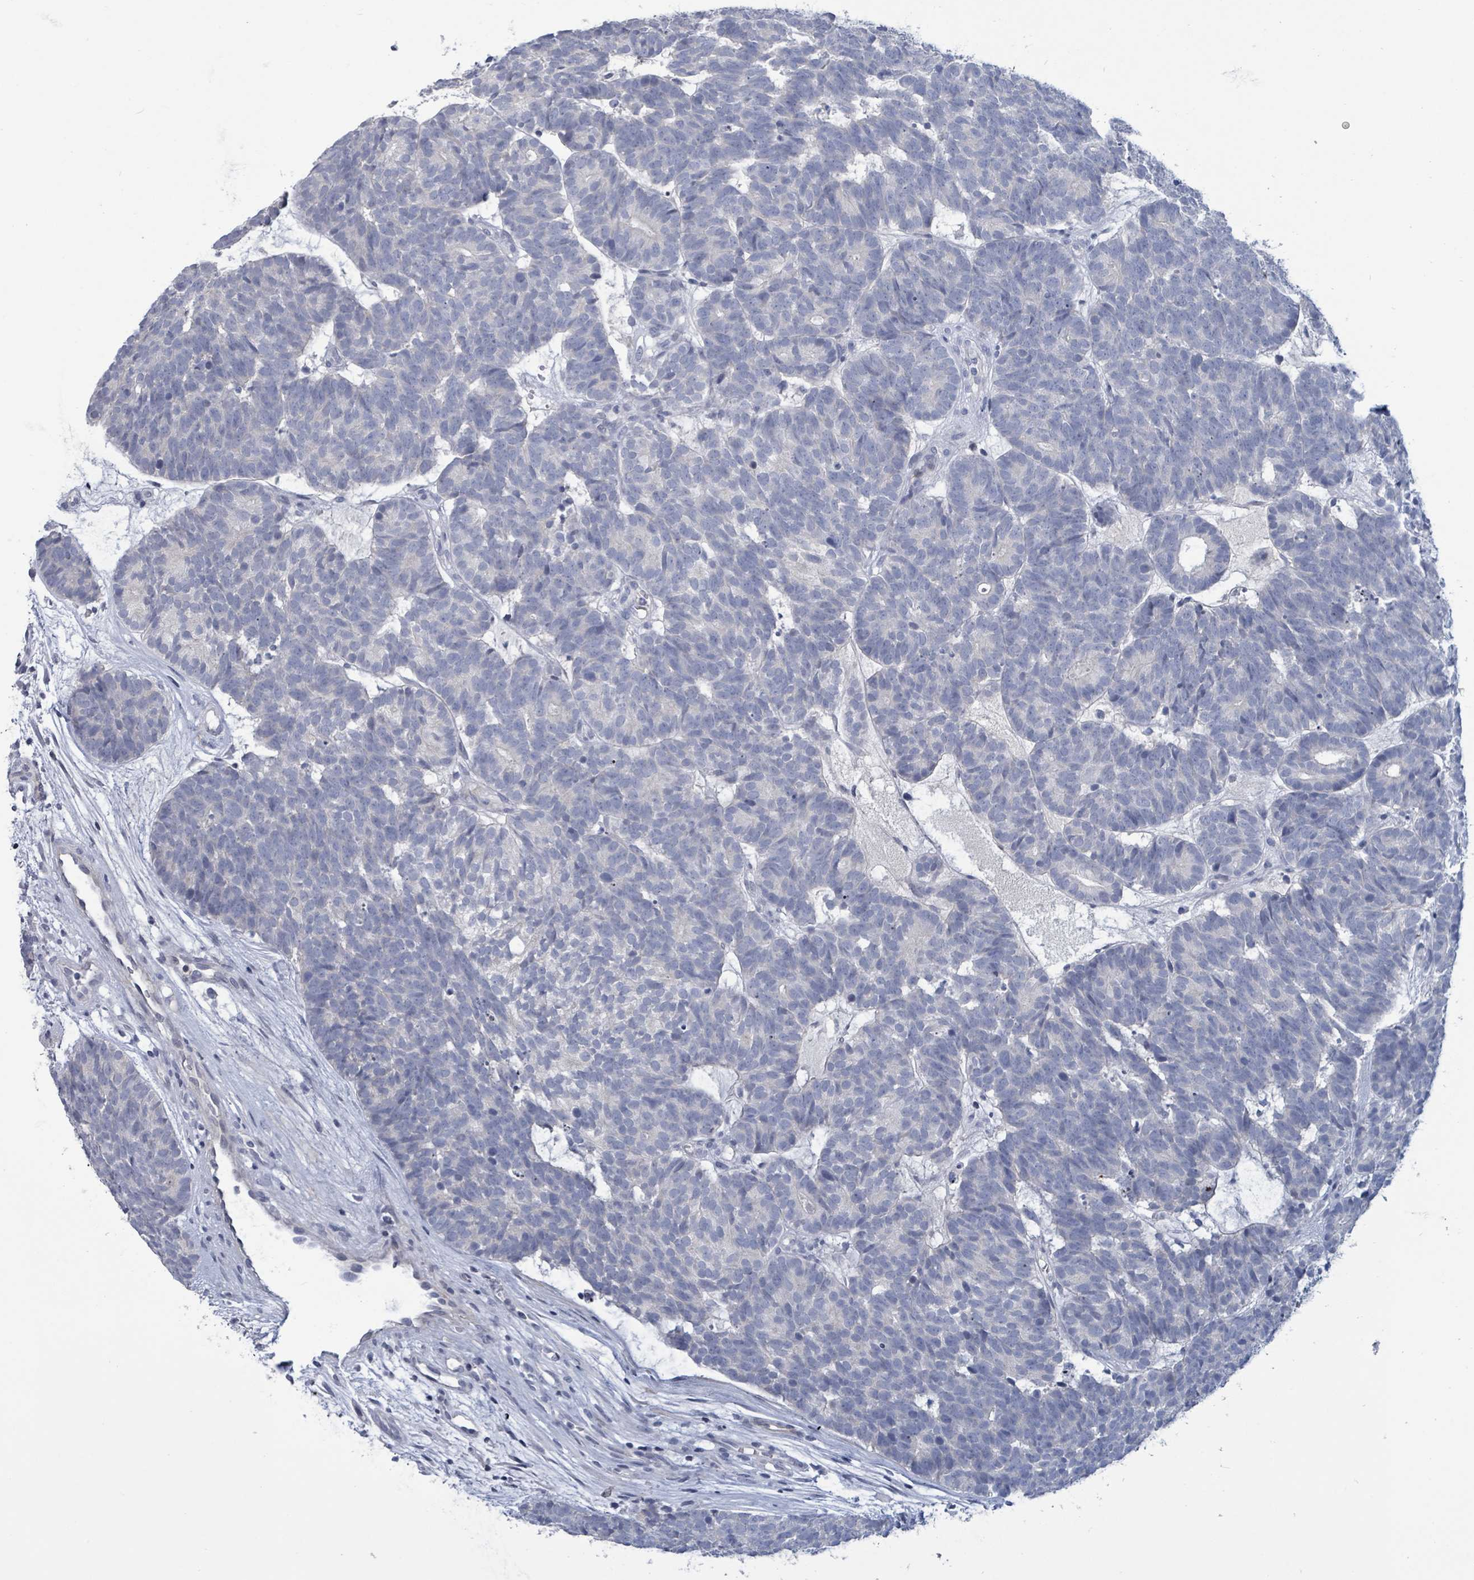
{"staining": {"intensity": "negative", "quantity": "none", "location": "none"}, "tissue": "head and neck cancer", "cell_type": "Tumor cells", "image_type": "cancer", "snomed": [{"axis": "morphology", "description": "Adenocarcinoma, NOS"}, {"axis": "topography", "description": "Head-Neck"}], "caption": "This is an IHC image of human head and neck cancer. There is no staining in tumor cells.", "gene": "NTN3", "patient": {"sex": "female", "age": 81}}